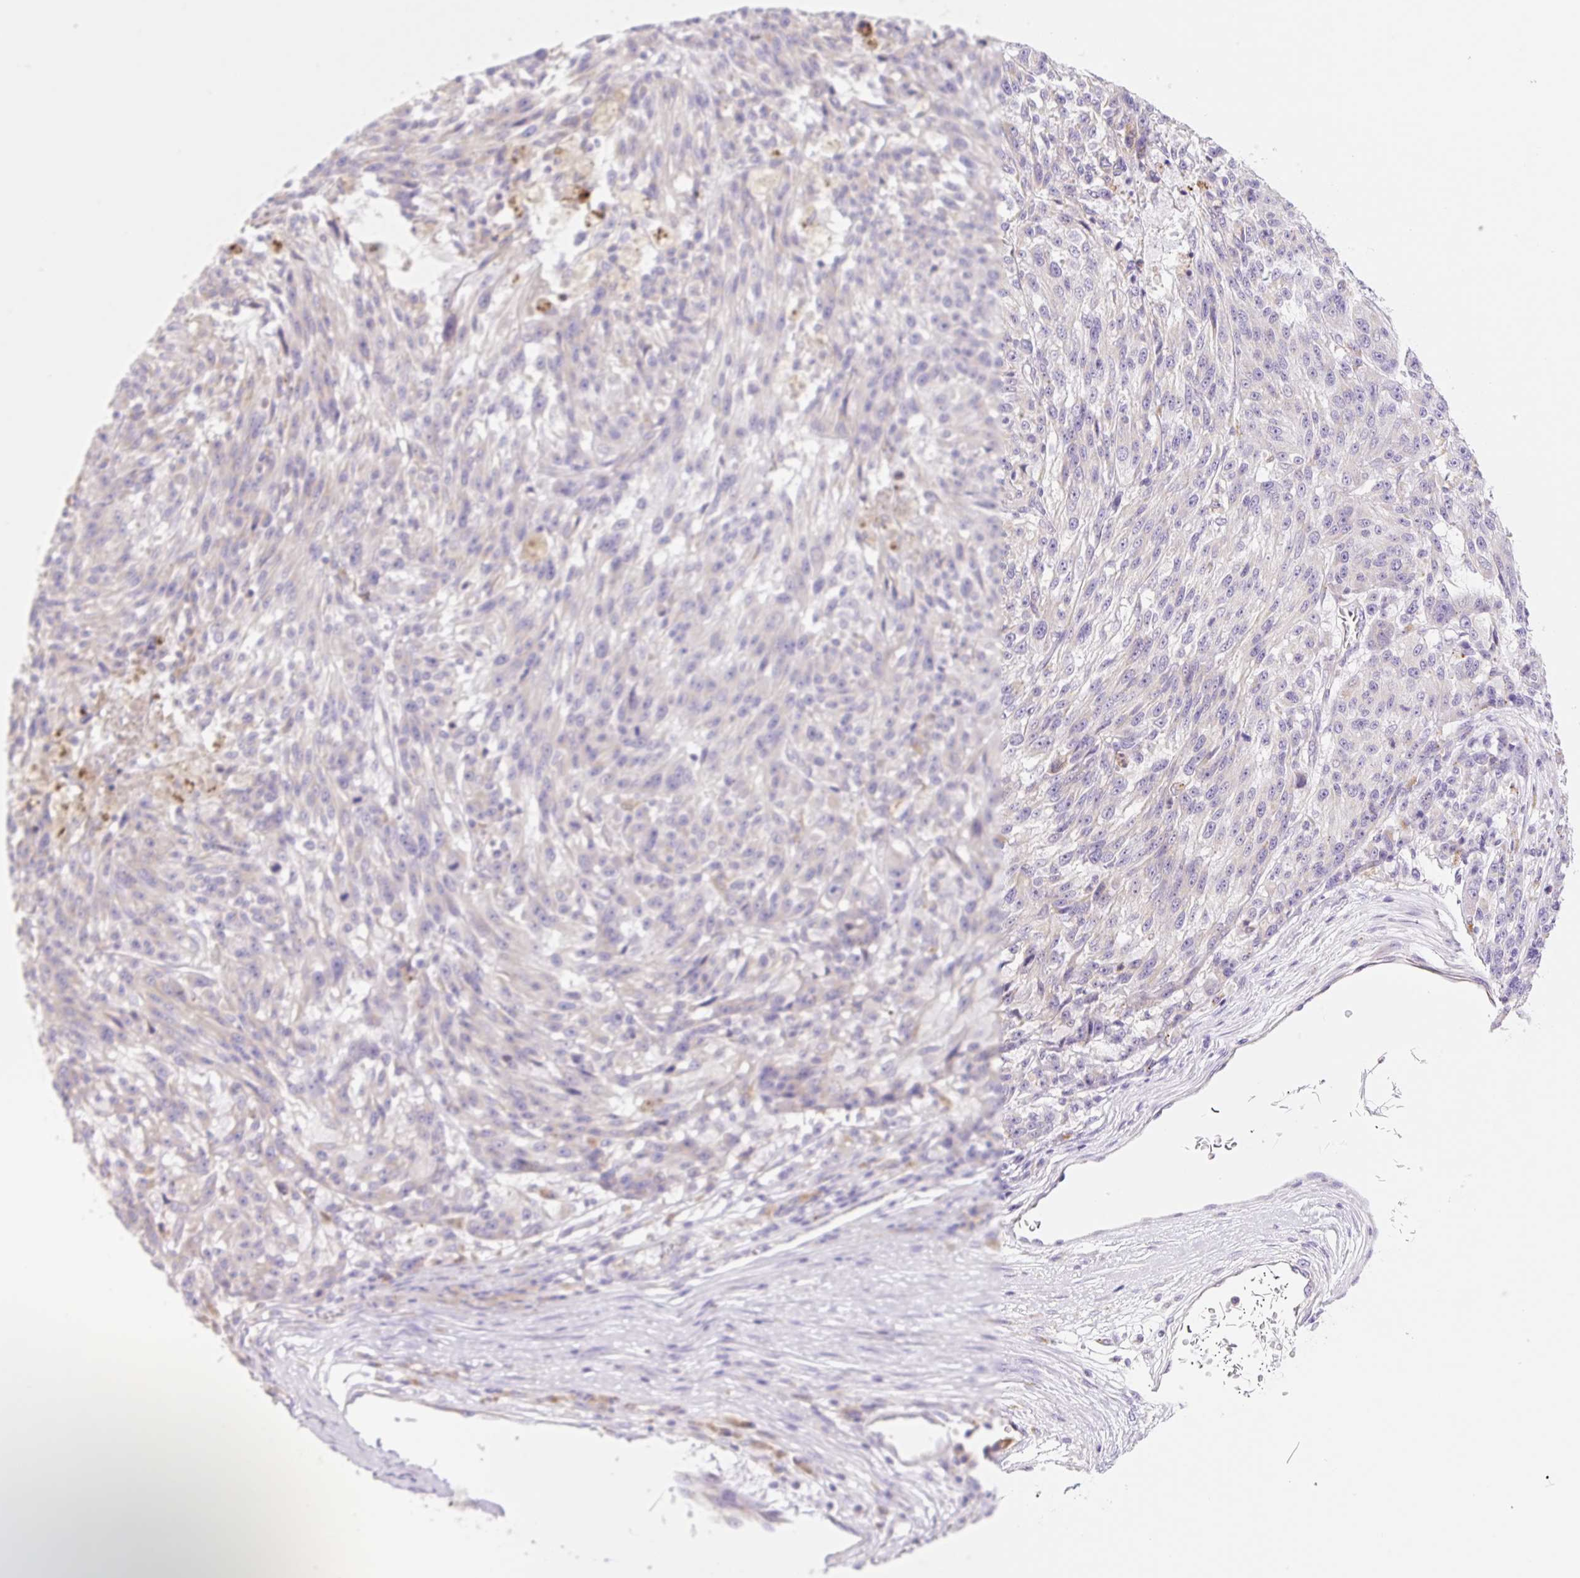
{"staining": {"intensity": "negative", "quantity": "none", "location": "none"}, "tissue": "melanoma", "cell_type": "Tumor cells", "image_type": "cancer", "snomed": [{"axis": "morphology", "description": "Malignant melanoma, NOS"}, {"axis": "topography", "description": "Skin"}], "caption": "Tumor cells are negative for brown protein staining in malignant melanoma.", "gene": "CLEC3A", "patient": {"sex": "male", "age": 53}}